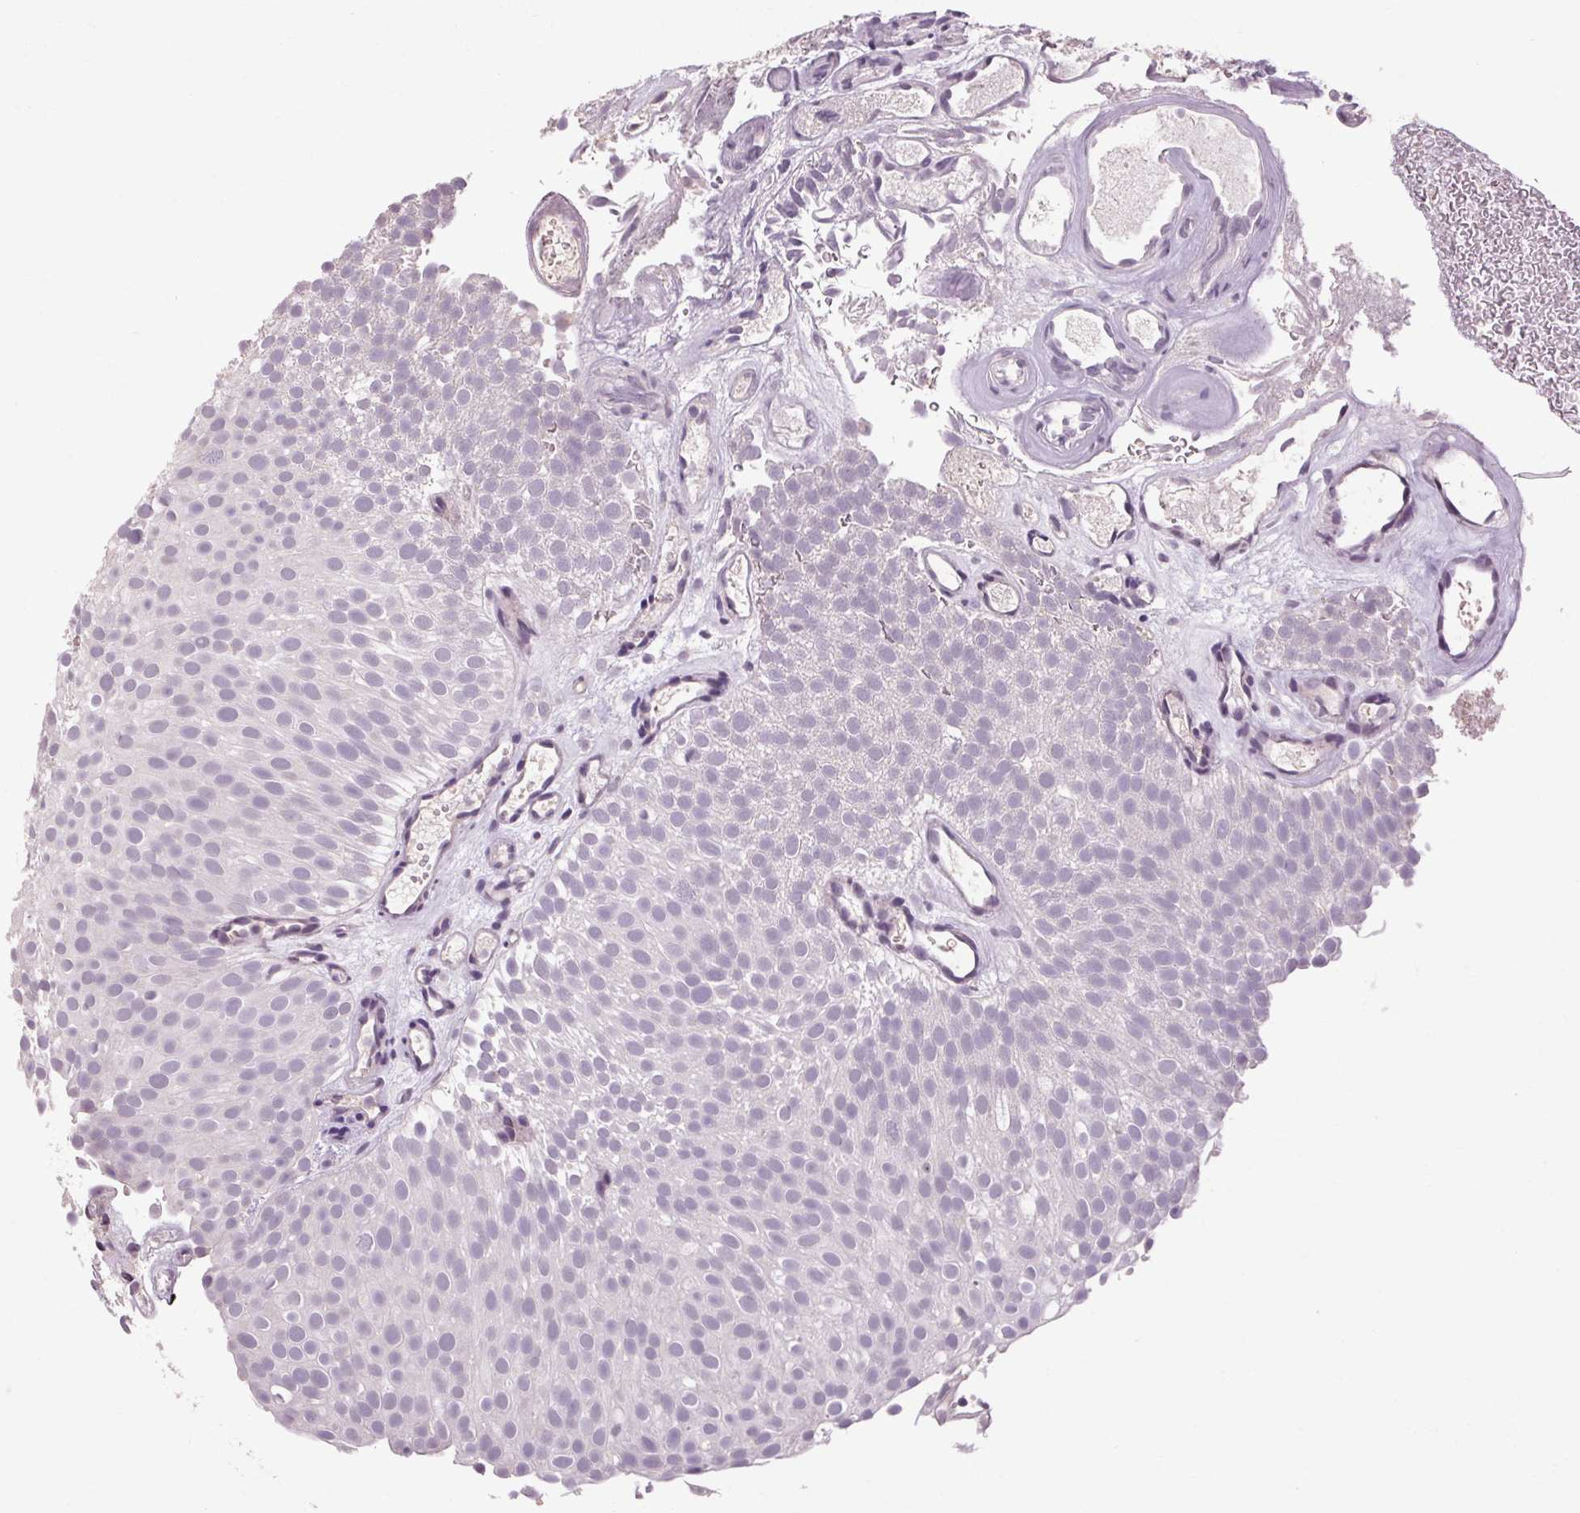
{"staining": {"intensity": "negative", "quantity": "none", "location": "none"}, "tissue": "urothelial cancer", "cell_type": "Tumor cells", "image_type": "cancer", "snomed": [{"axis": "morphology", "description": "Urothelial carcinoma, Low grade"}, {"axis": "topography", "description": "Urinary bladder"}], "caption": "Human urothelial cancer stained for a protein using immunohistochemistry reveals no positivity in tumor cells.", "gene": "POMC", "patient": {"sex": "male", "age": 78}}